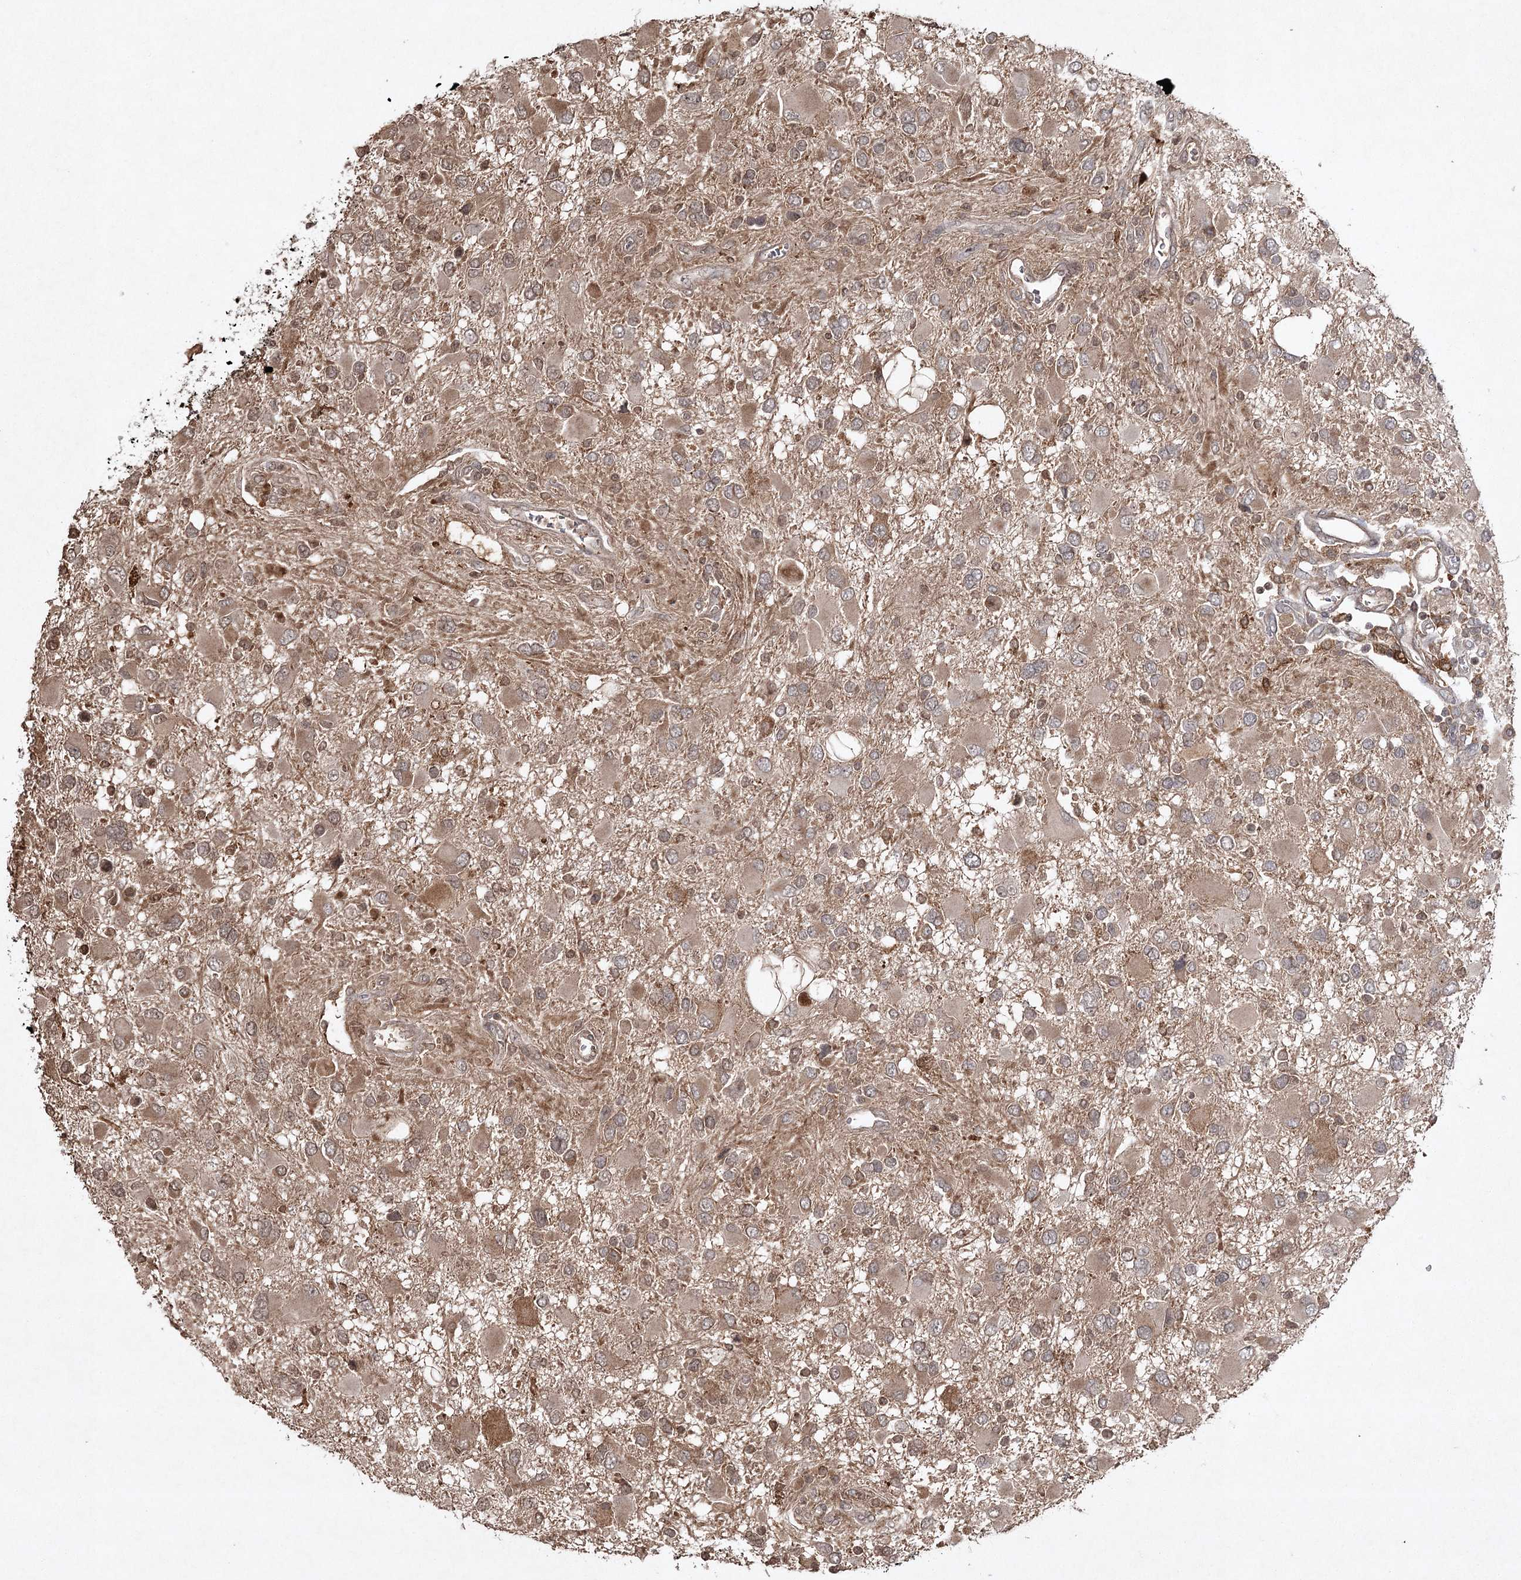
{"staining": {"intensity": "moderate", "quantity": "<25%", "location": "cytoplasmic/membranous"}, "tissue": "glioma", "cell_type": "Tumor cells", "image_type": "cancer", "snomed": [{"axis": "morphology", "description": "Glioma, malignant, High grade"}, {"axis": "topography", "description": "Brain"}], "caption": "Malignant glioma (high-grade) stained with DAB immunohistochemistry displays low levels of moderate cytoplasmic/membranous expression in about <25% of tumor cells. (Brightfield microscopy of DAB IHC at high magnification).", "gene": "CYP2B6", "patient": {"sex": "male", "age": 53}}